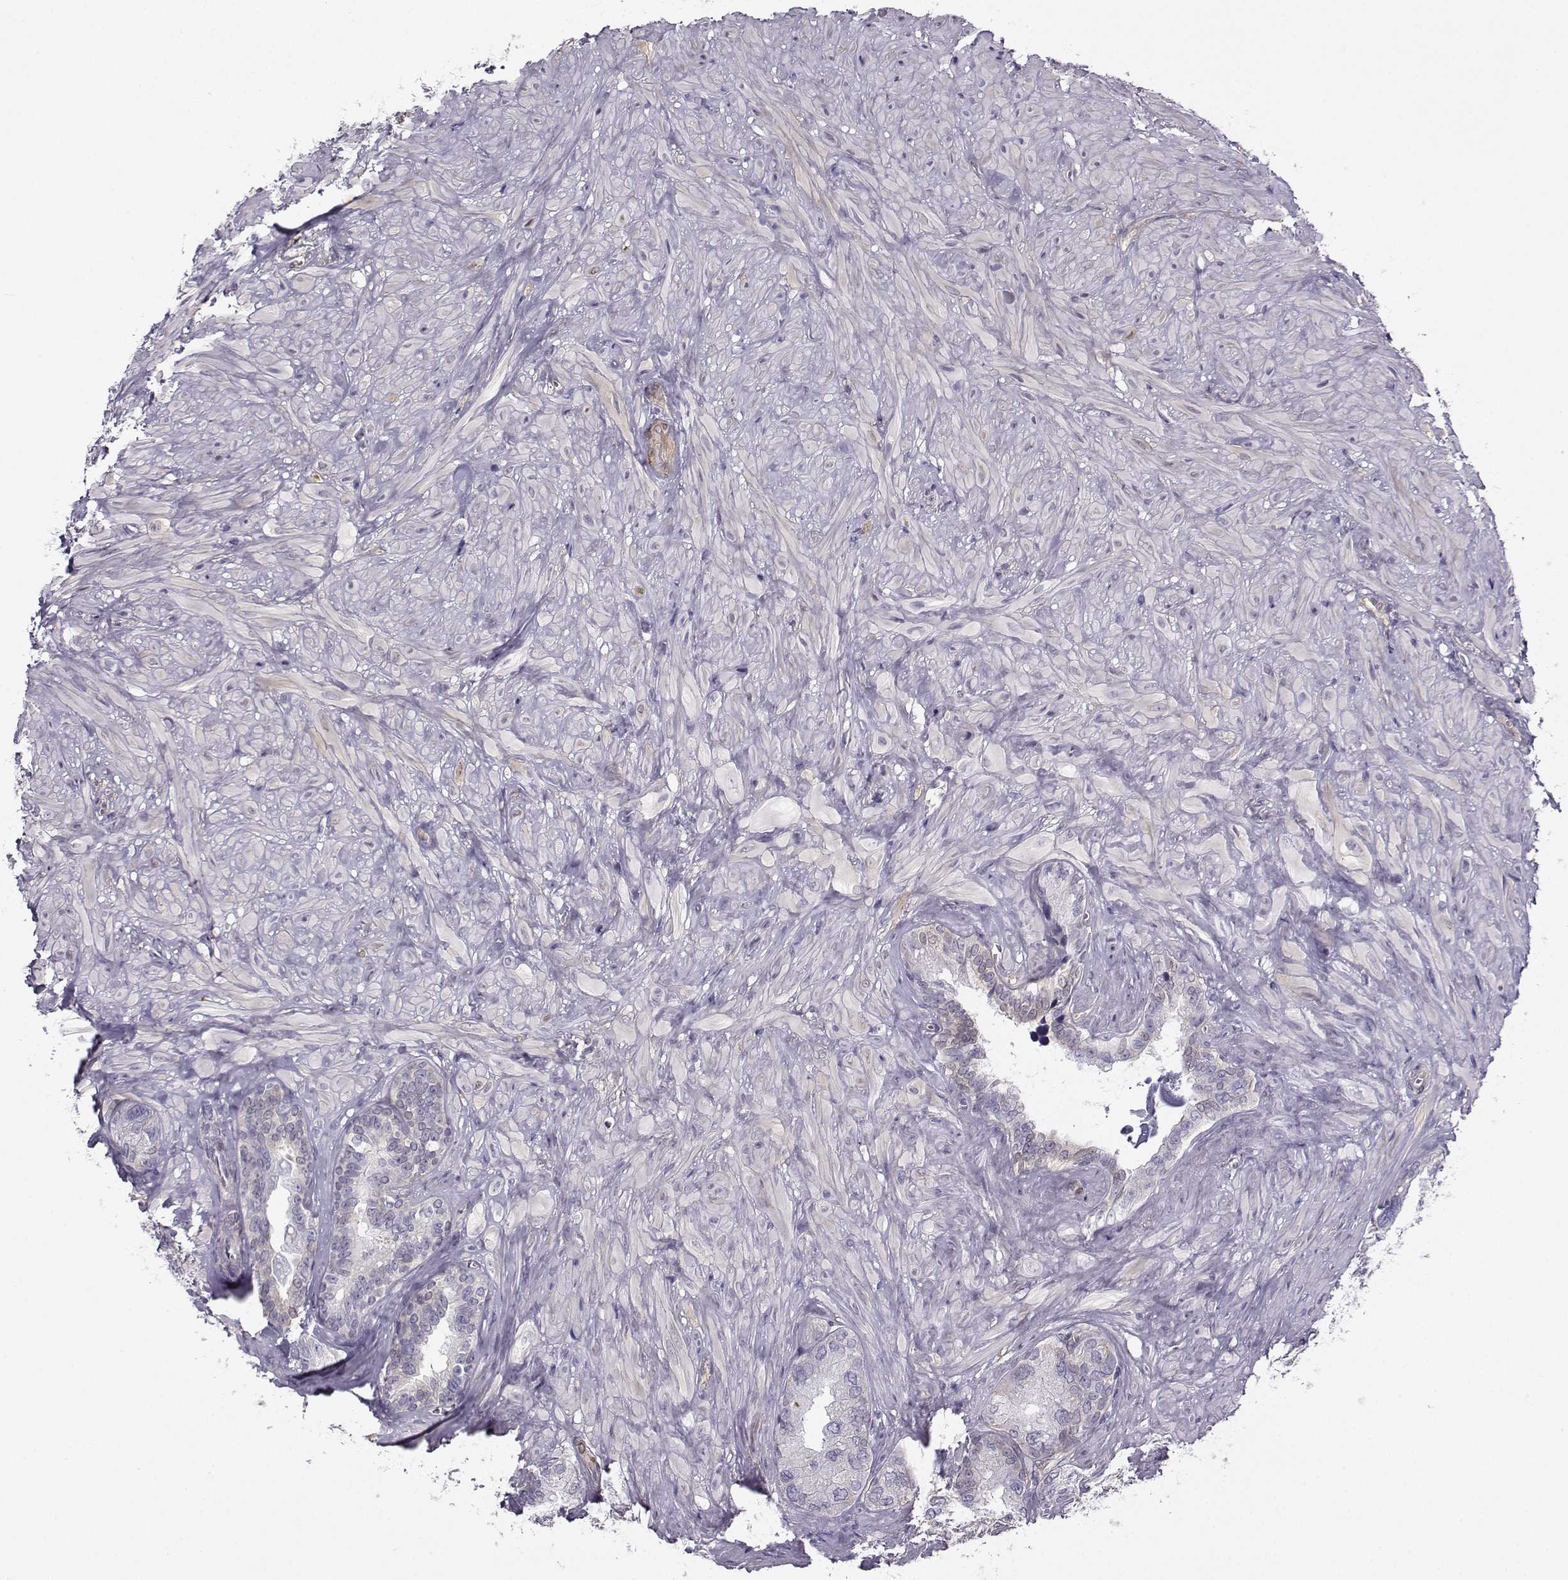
{"staining": {"intensity": "moderate", "quantity": "<25%", "location": "cytoplasmic/membranous"}, "tissue": "seminal vesicle", "cell_type": "Glandular cells", "image_type": "normal", "snomed": [{"axis": "morphology", "description": "Normal tissue, NOS"}, {"axis": "topography", "description": "Seminal veicle"}], "caption": "Immunohistochemistry histopathology image of normal seminal vesicle: human seminal vesicle stained using IHC shows low levels of moderate protein expression localized specifically in the cytoplasmic/membranous of glandular cells, appearing as a cytoplasmic/membranous brown color.", "gene": "NQO1", "patient": {"sex": "male", "age": 72}}